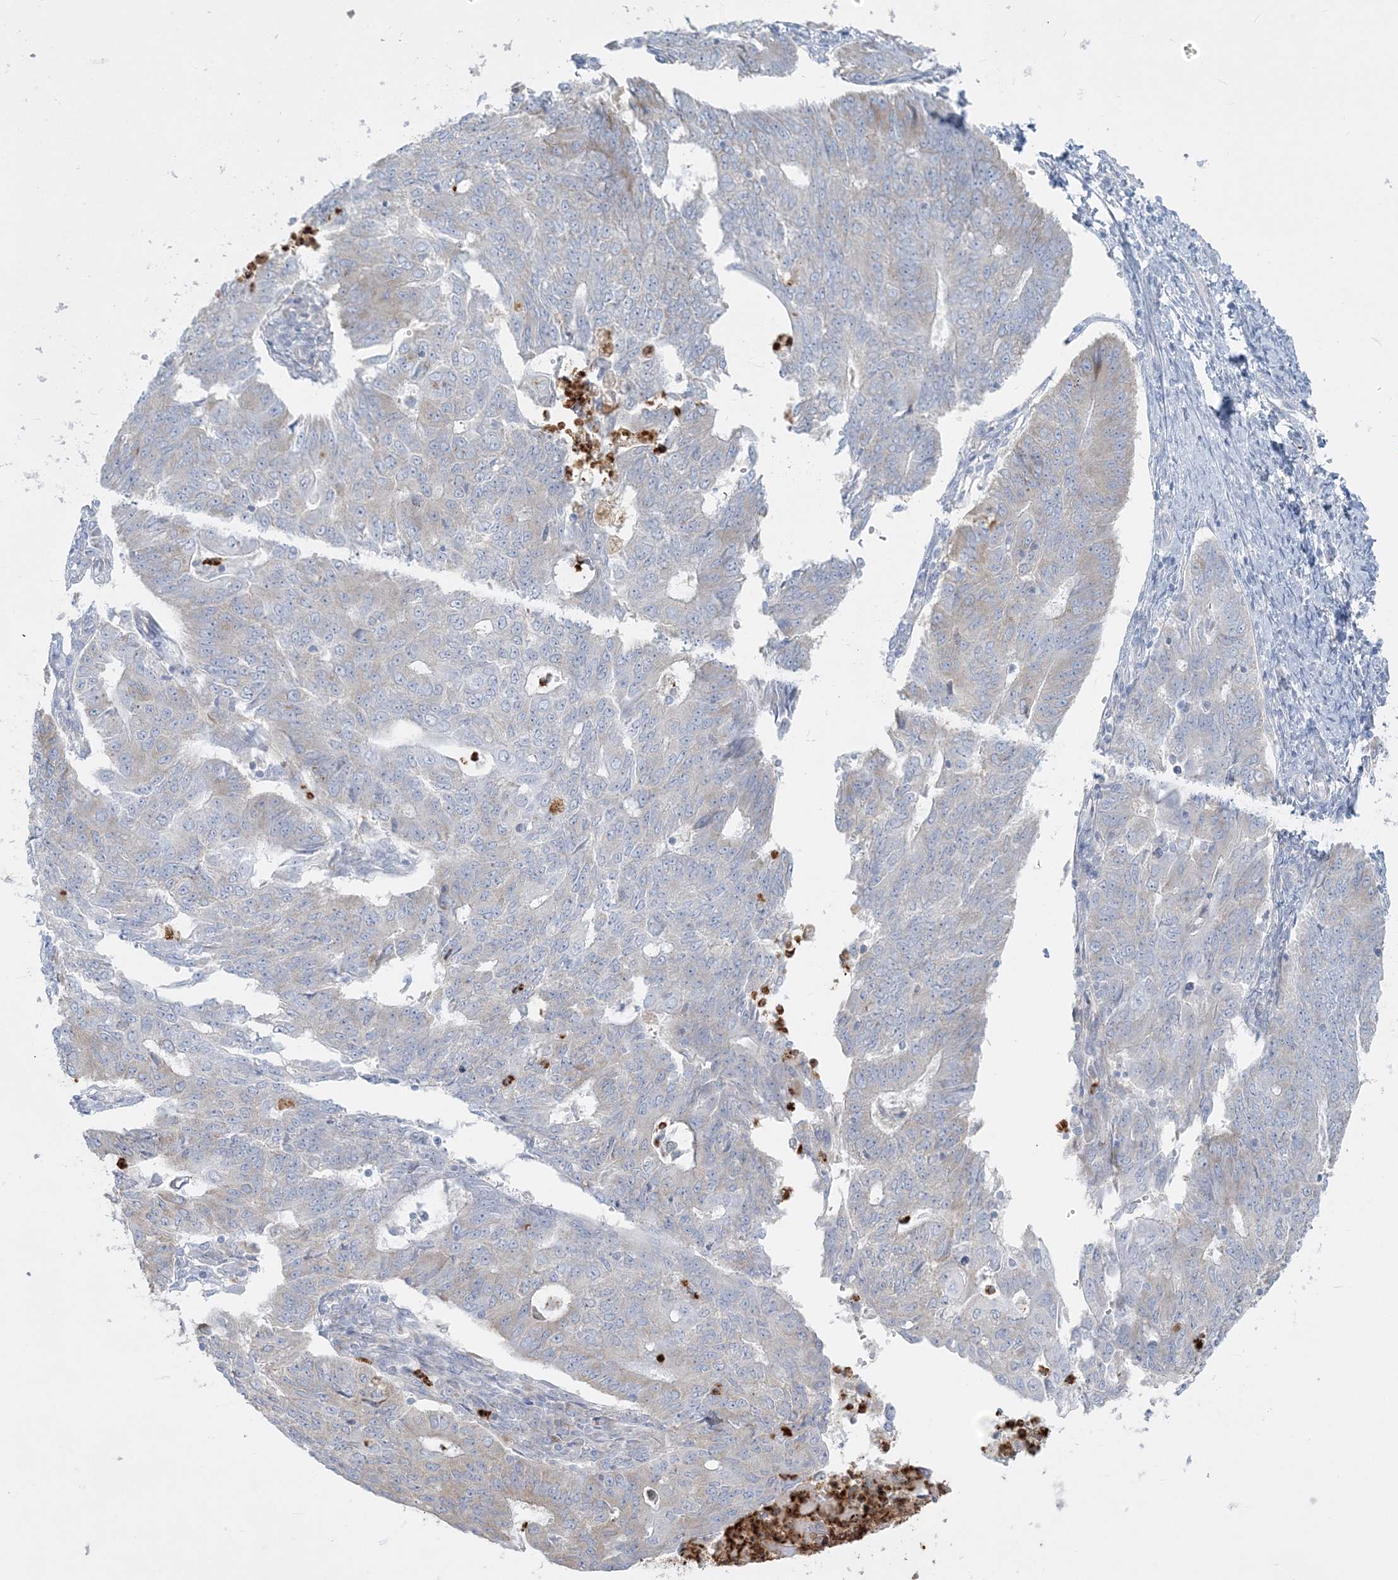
{"staining": {"intensity": "negative", "quantity": "none", "location": "none"}, "tissue": "endometrial cancer", "cell_type": "Tumor cells", "image_type": "cancer", "snomed": [{"axis": "morphology", "description": "Adenocarcinoma, NOS"}, {"axis": "topography", "description": "Endometrium"}], "caption": "Immunohistochemical staining of endometrial cancer exhibits no significant staining in tumor cells.", "gene": "CCNJ", "patient": {"sex": "female", "age": 32}}